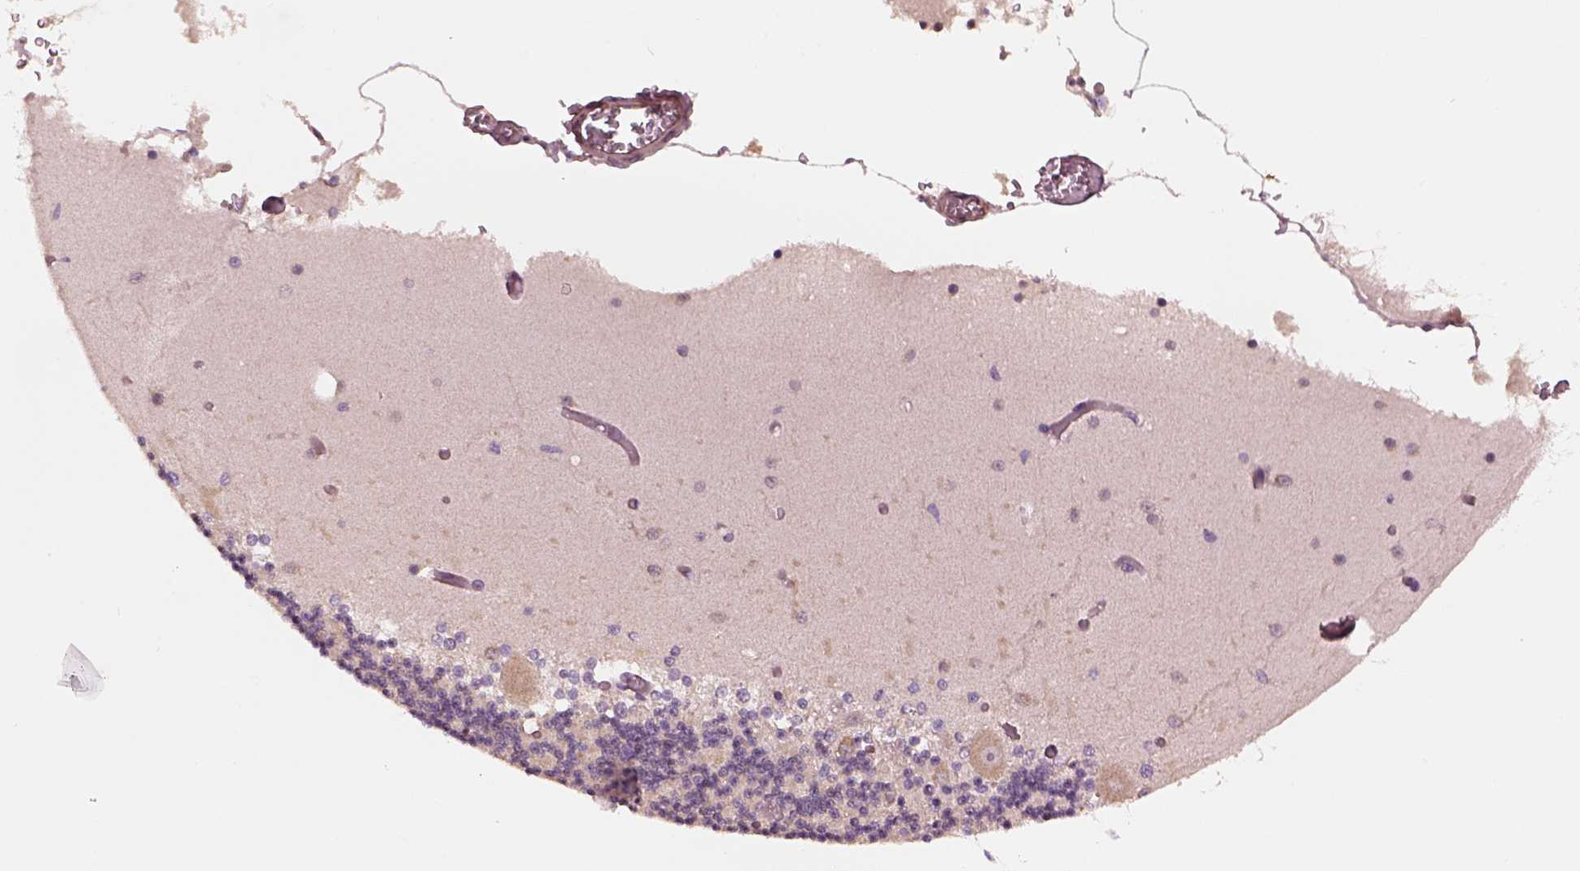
{"staining": {"intensity": "weak", "quantity": "<25%", "location": "cytoplasmic/membranous"}, "tissue": "cerebellum", "cell_type": "Cells in granular layer", "image_type": "normal", "snomed": [{"axis": "morphology", "description": "Normal tissue, NOS"}, {"axis": "topography", "description": "Cerebellum"}], "caption": "This is an immunohistochemistry micrograph of benign cerebellum. There is no positivity in cells in granular layer.", "gene": "RUFY3", "patient": {"sex": "female", "age": 28}}